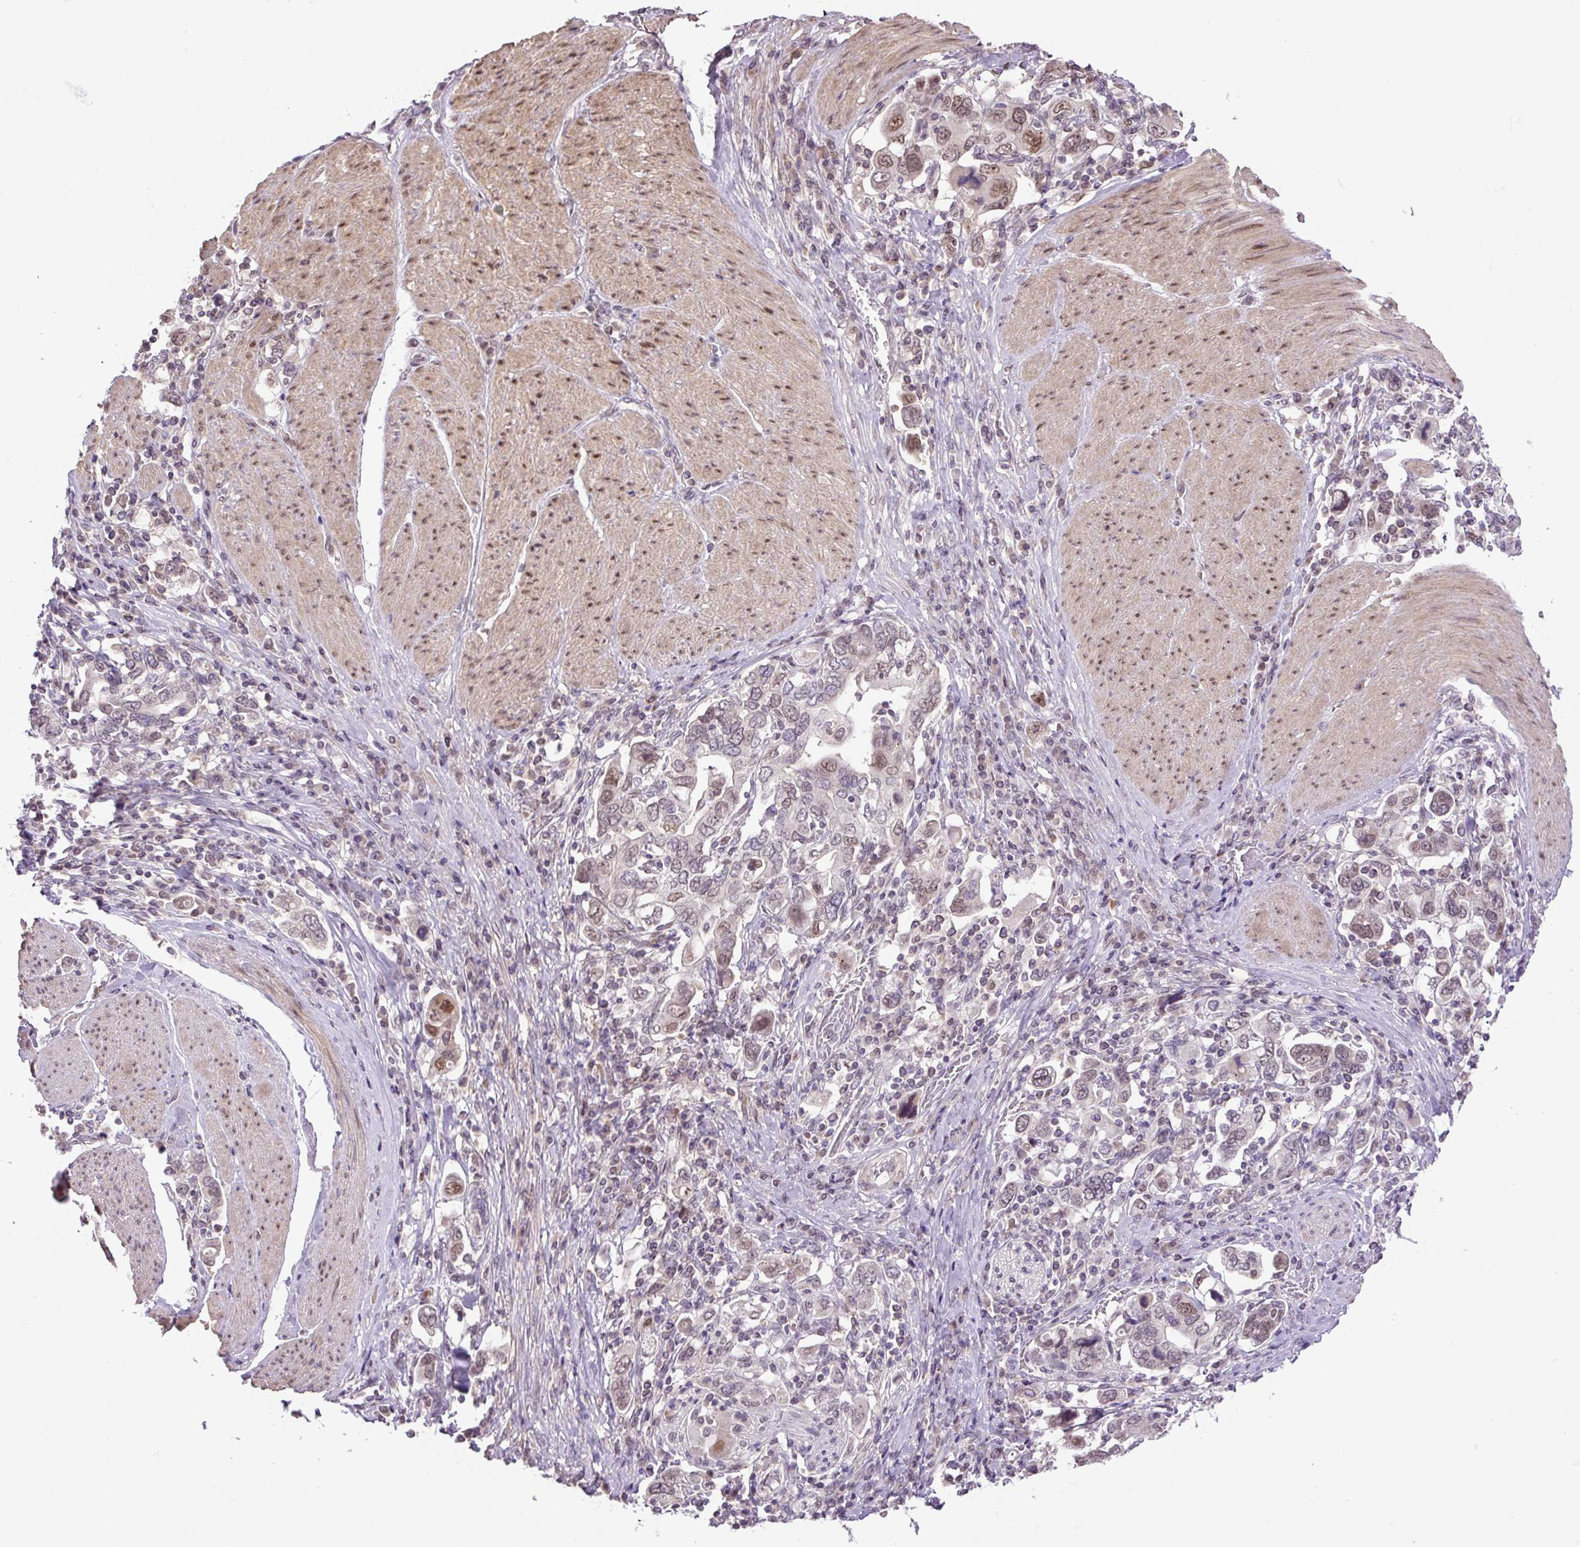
{"staining": {"intensity": "moderate", "quantity": "25%-75%", "location": "nuclear"}, "tissue": "stomach cancer", "cell_type": "Tumor cells", "image_type": "cancer", "snomed": [{"axis": "morphology", "description": "Adenocarcinoma, NOS"}, {"axis": "topography", "description": "Stomach, upper"}, {"axis": "topography", "description": "Stomach"}], "caption": "The photomicrograph exhibits immunohistochemical staining of stomach cancer (adenocarcinoma). There is moderate nuclear positivity is identified in approximately 25%-75% of tumor cells.", "gene": "KPNA1", "patient": {"sex": "male", "age": 62}}